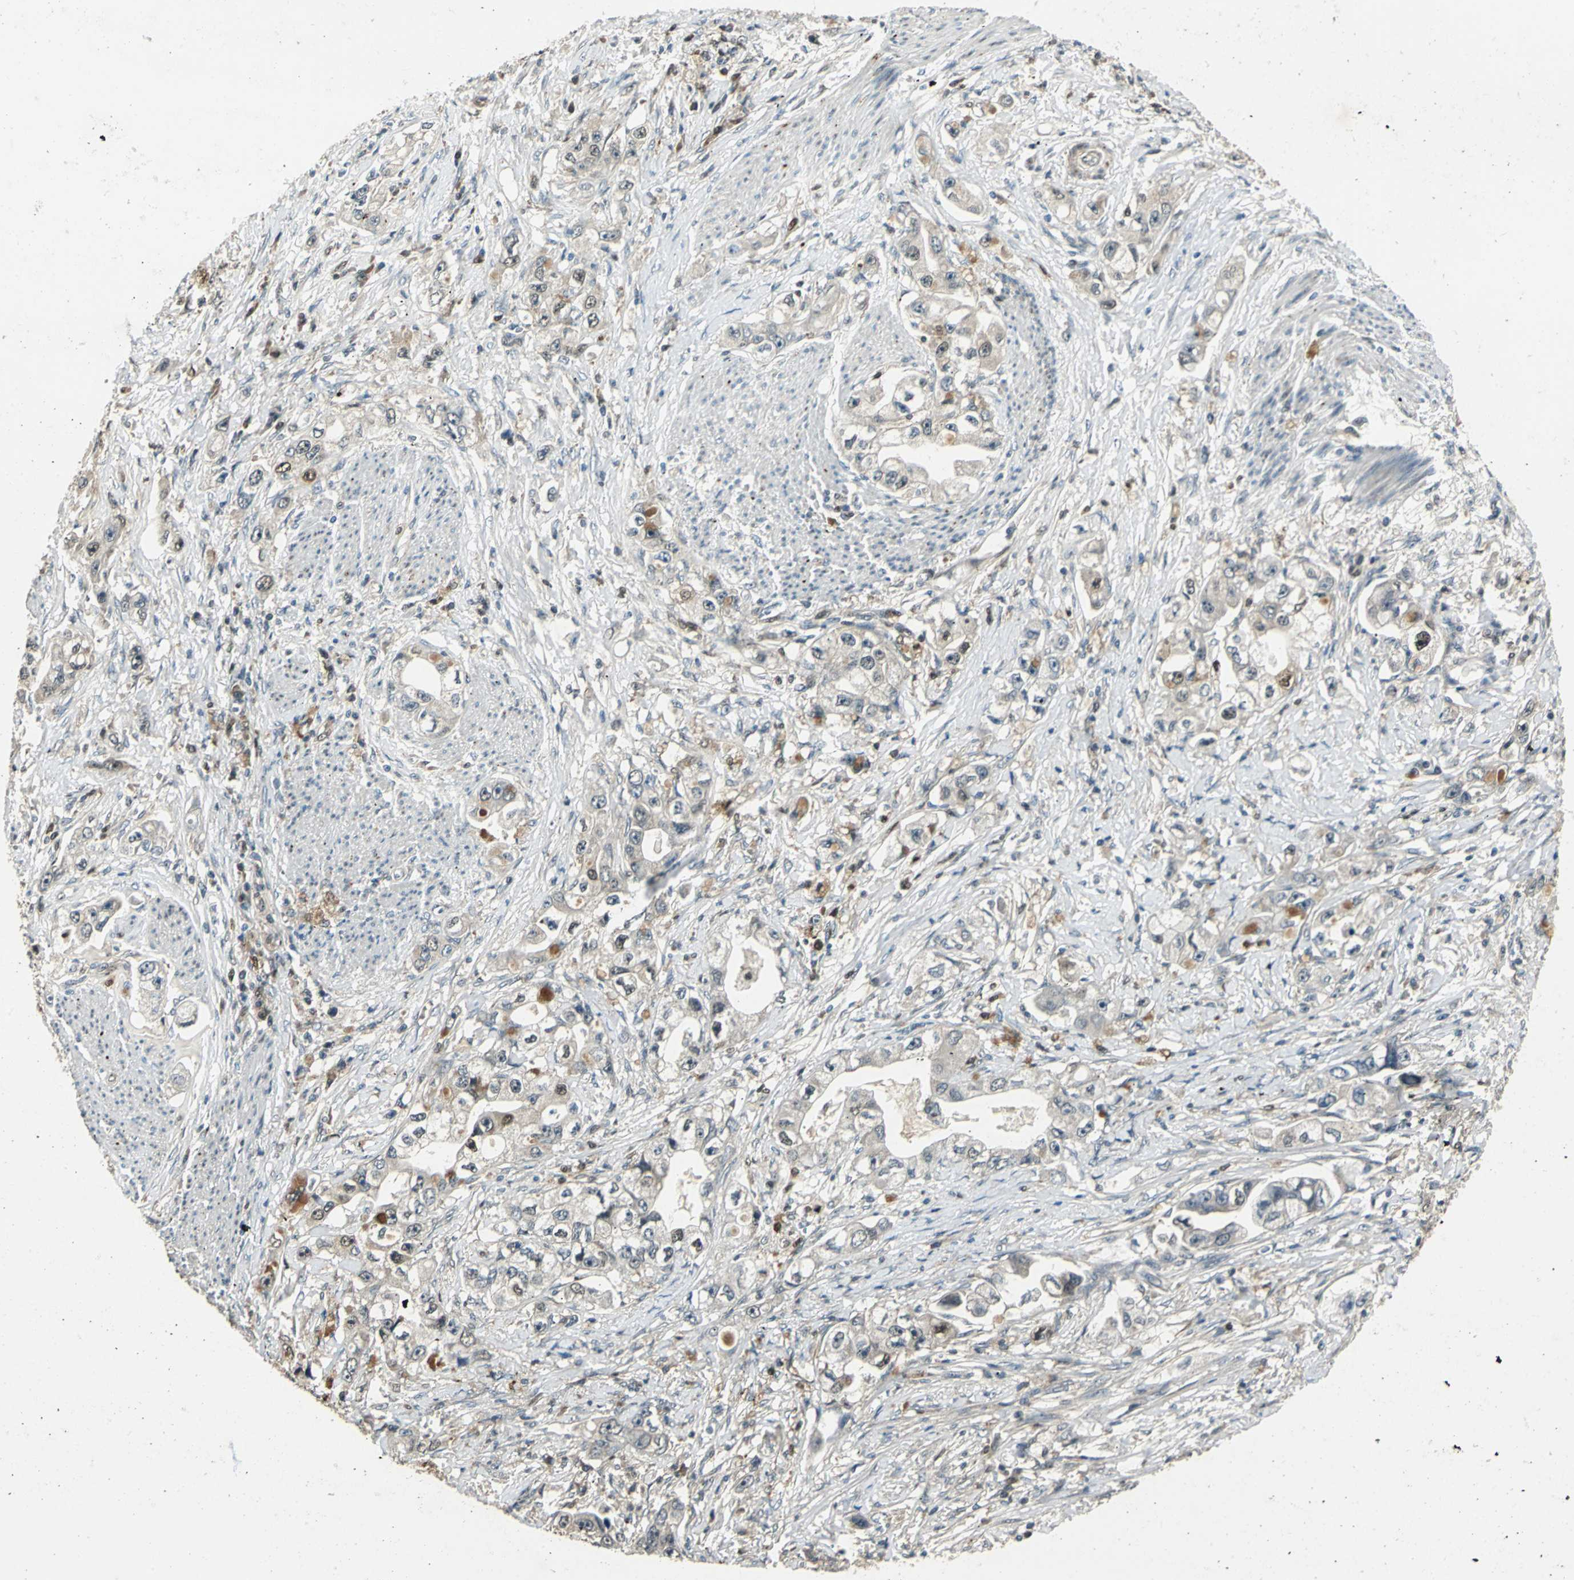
{"staining": {"intensity": "weak", "quantity": ">75%", "location": "cytoplasmic/membranous,nuclear"}, "tissue": "stomach cancer", "cell_type": "Tumor cells", "image_type": "cancer", "snomed": [{"axis": "morphology", "description": "Adenocarcinoma, NOS"}, {"axis": "topography", "description": "Stomach, lower"}], "caption": "Brown immunohistochemical staining in human adenocarcinoma (stomach) exhibits weak cytoplasmic/membranous and nuclear staining in approximately >75% of tumor cells.", "gene": "PPP1R13L", "patient": {"sex": "female", "age": 93}}